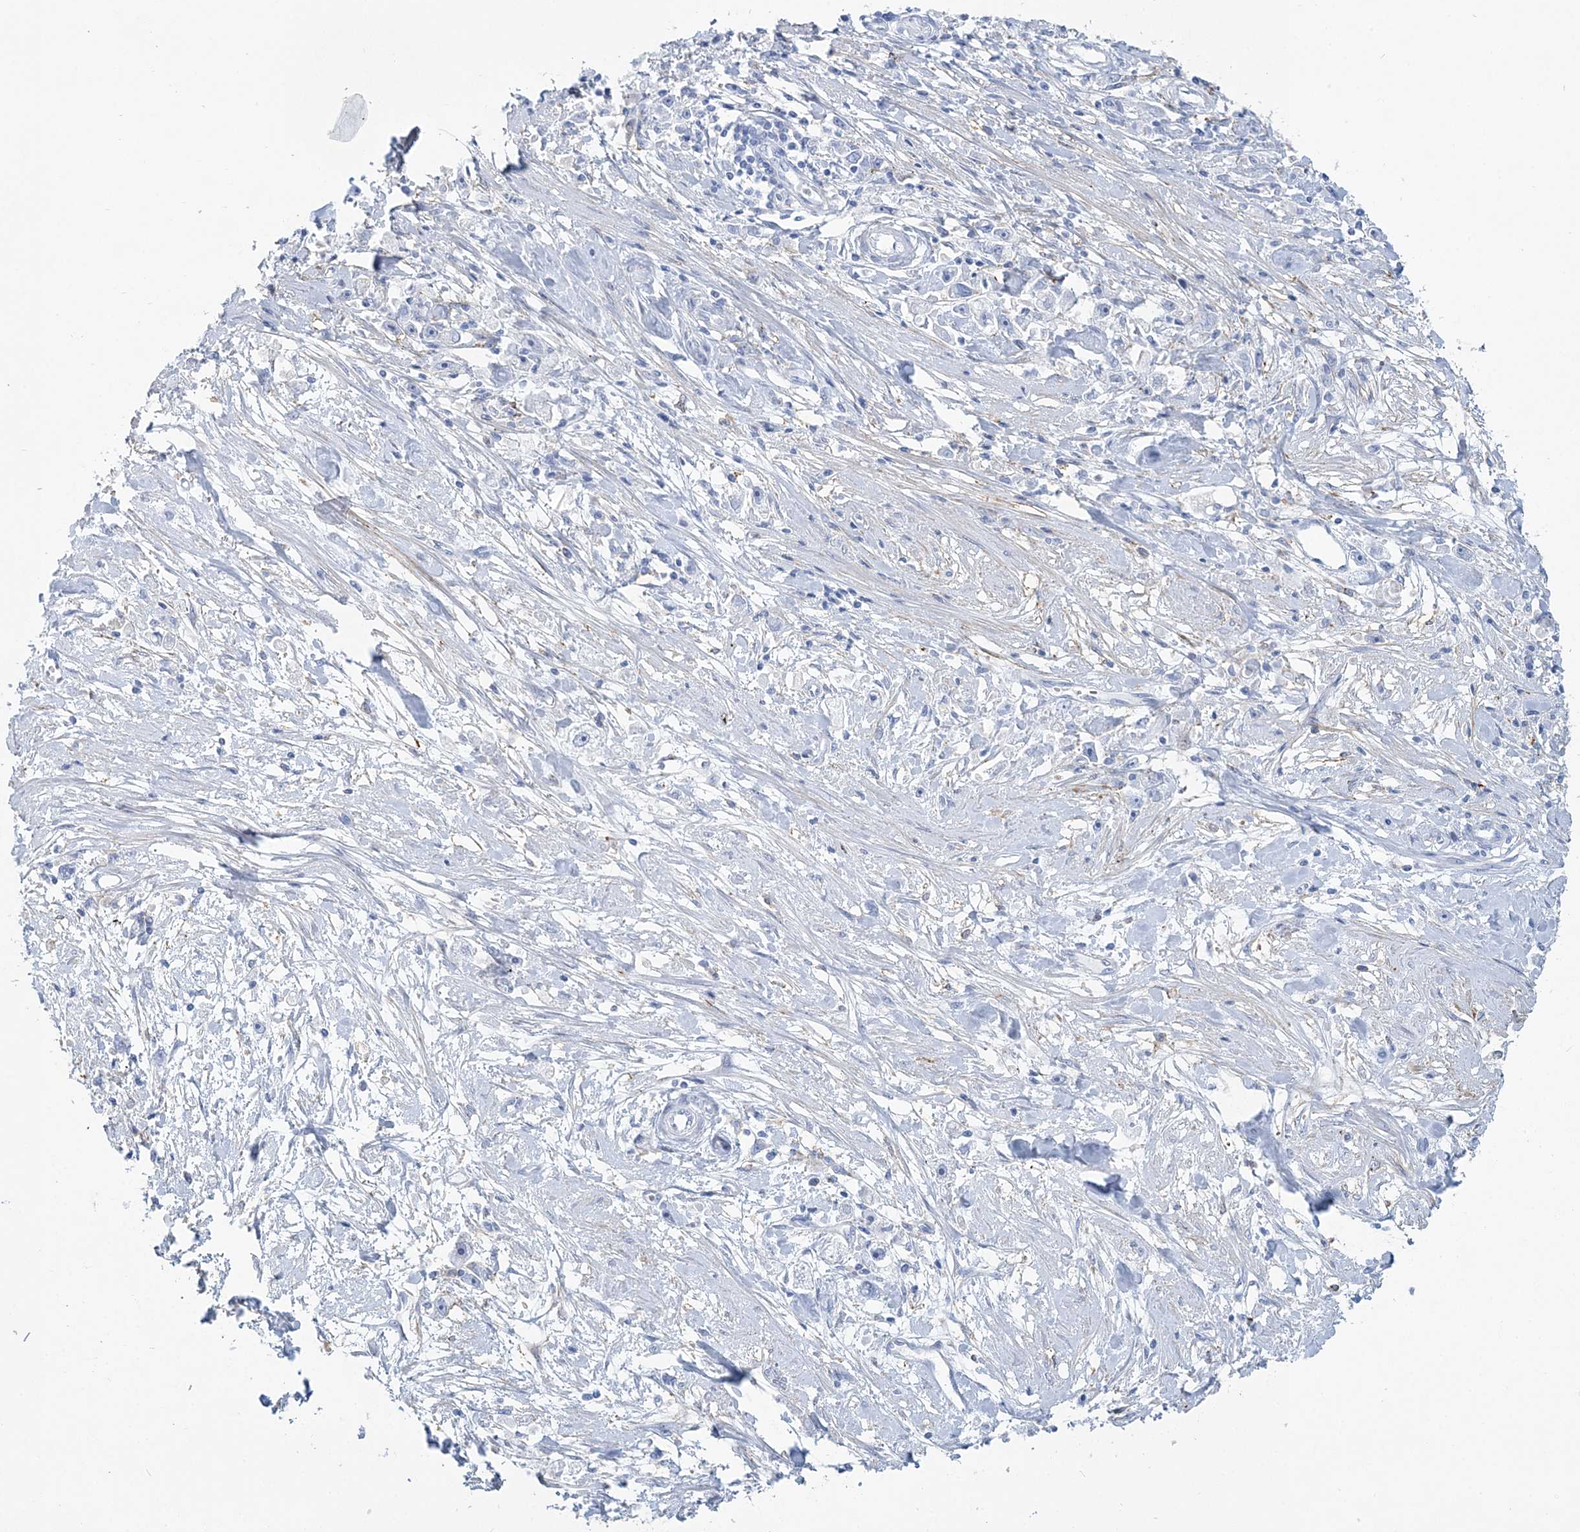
{"staining": {"intensity": "negative", "quantity": "none", "location": "none"}, "tissue": "stomach cancer", "cell_type": "Tumor cells", "image_type": "cancer", "snomed": [{"axis": "morphology", "description": "Adenocarcinoma, NOS"}, {"axis": "topography", "description": "Stomach"}], "caption": "This is an immunohistochemistry photomicrograph of stomach cancer. There is no positivity in tumor cells.", "gene": "NKX6-1", "patient": {"sex": "female", "age": 59}}